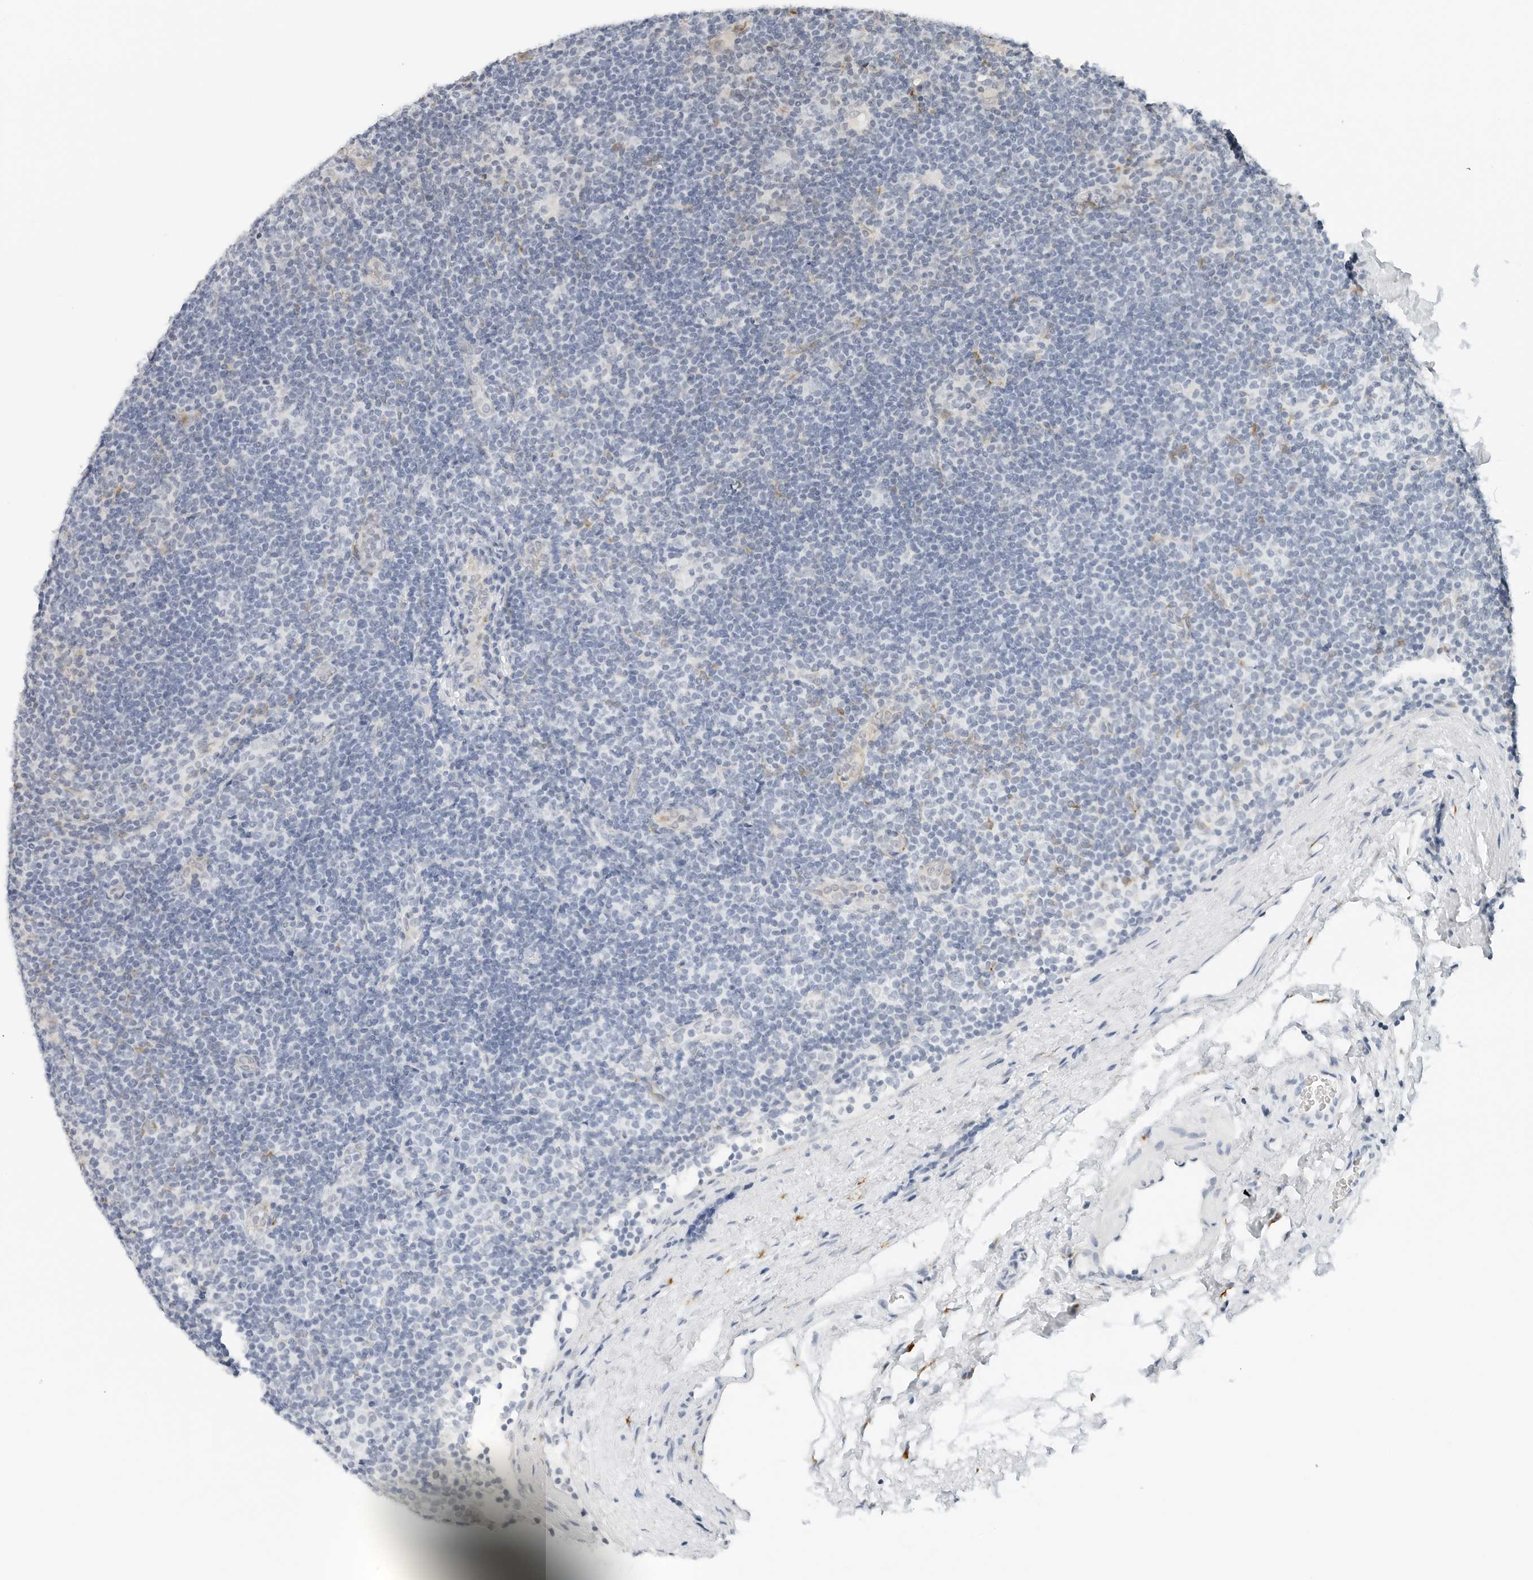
{"staining": {"intensity": "negative", "quantity": "none", "location": "none"}, "tissue": "lymphoma", "cell_type": "Tumor cells", "image_type": "cancer", "snomed": [{"axis": "morphology", "description": "Hodgkin's disease, NOS"}, {"axis": "topography", "description": "Lymph node"}], "caption": "Micrograph shows no protein positivity in tumor cells of Hodgkin's disease tissue. The staining was performed using DAB (3,3'-diaminobenzidine) to visualize the protein expression in brown, while the nuclei were stained in blue with hematoxylin (Magnification: 20x).", "gene": "P4HA2", "patient": {"sex": "female", "age": 57}}